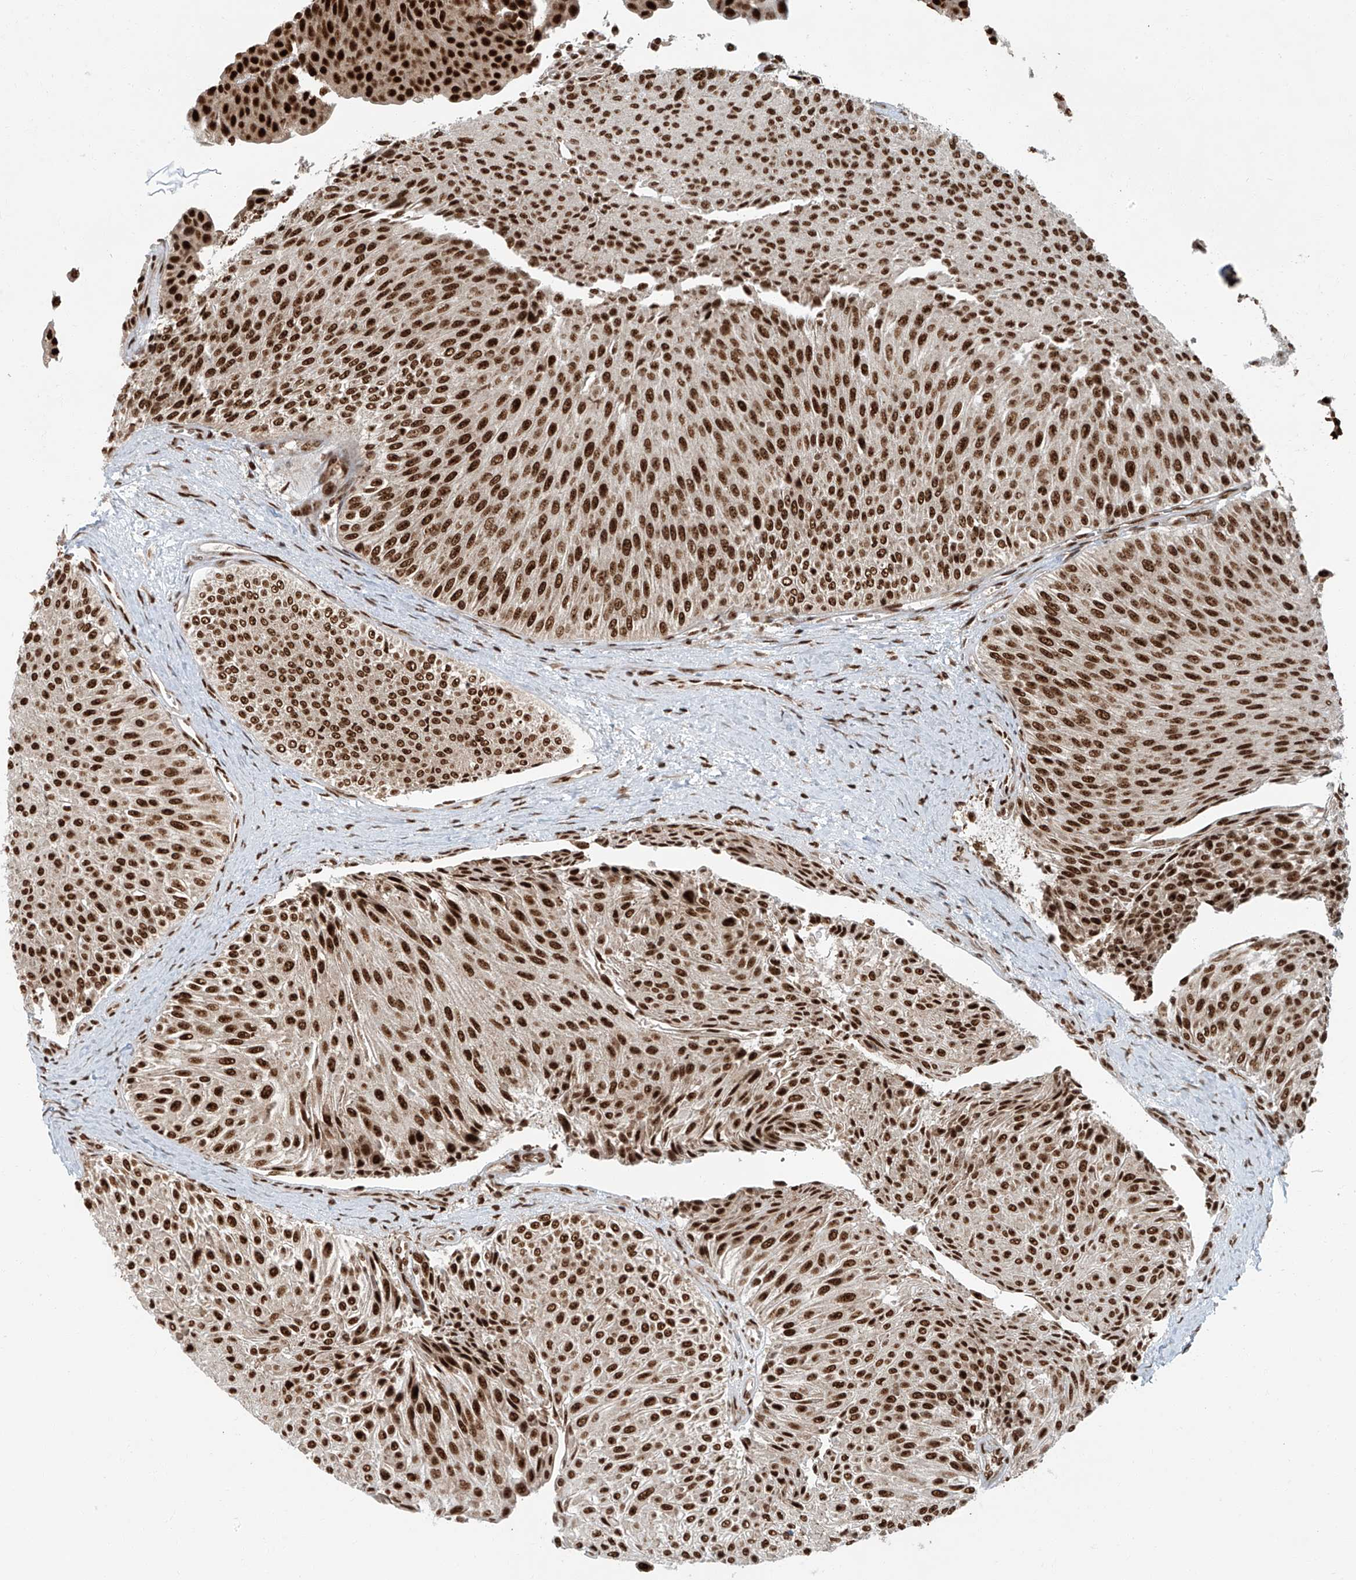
{"staining": {"intensity": "strong", "quantity": ">75%", "location": "nuclear"}, "tissue": "urothelial cancer", "cell_type": "Tumor cells", "image_type": "cancer", "snomed": [{"axis": "morphology", "description": "Urothelial carcinoma, Low grade"}, {"axis": "topography", "description": "Urinary bladder"}], "caption": "Human urothelial carcinoma (low-grade) stained for a protein (brown) exhibits strong nuclear positive positivity in approximately >75% of tumor cells.", "gene": "FAM193B", "patient": {"sex": "male", "age": 78}}